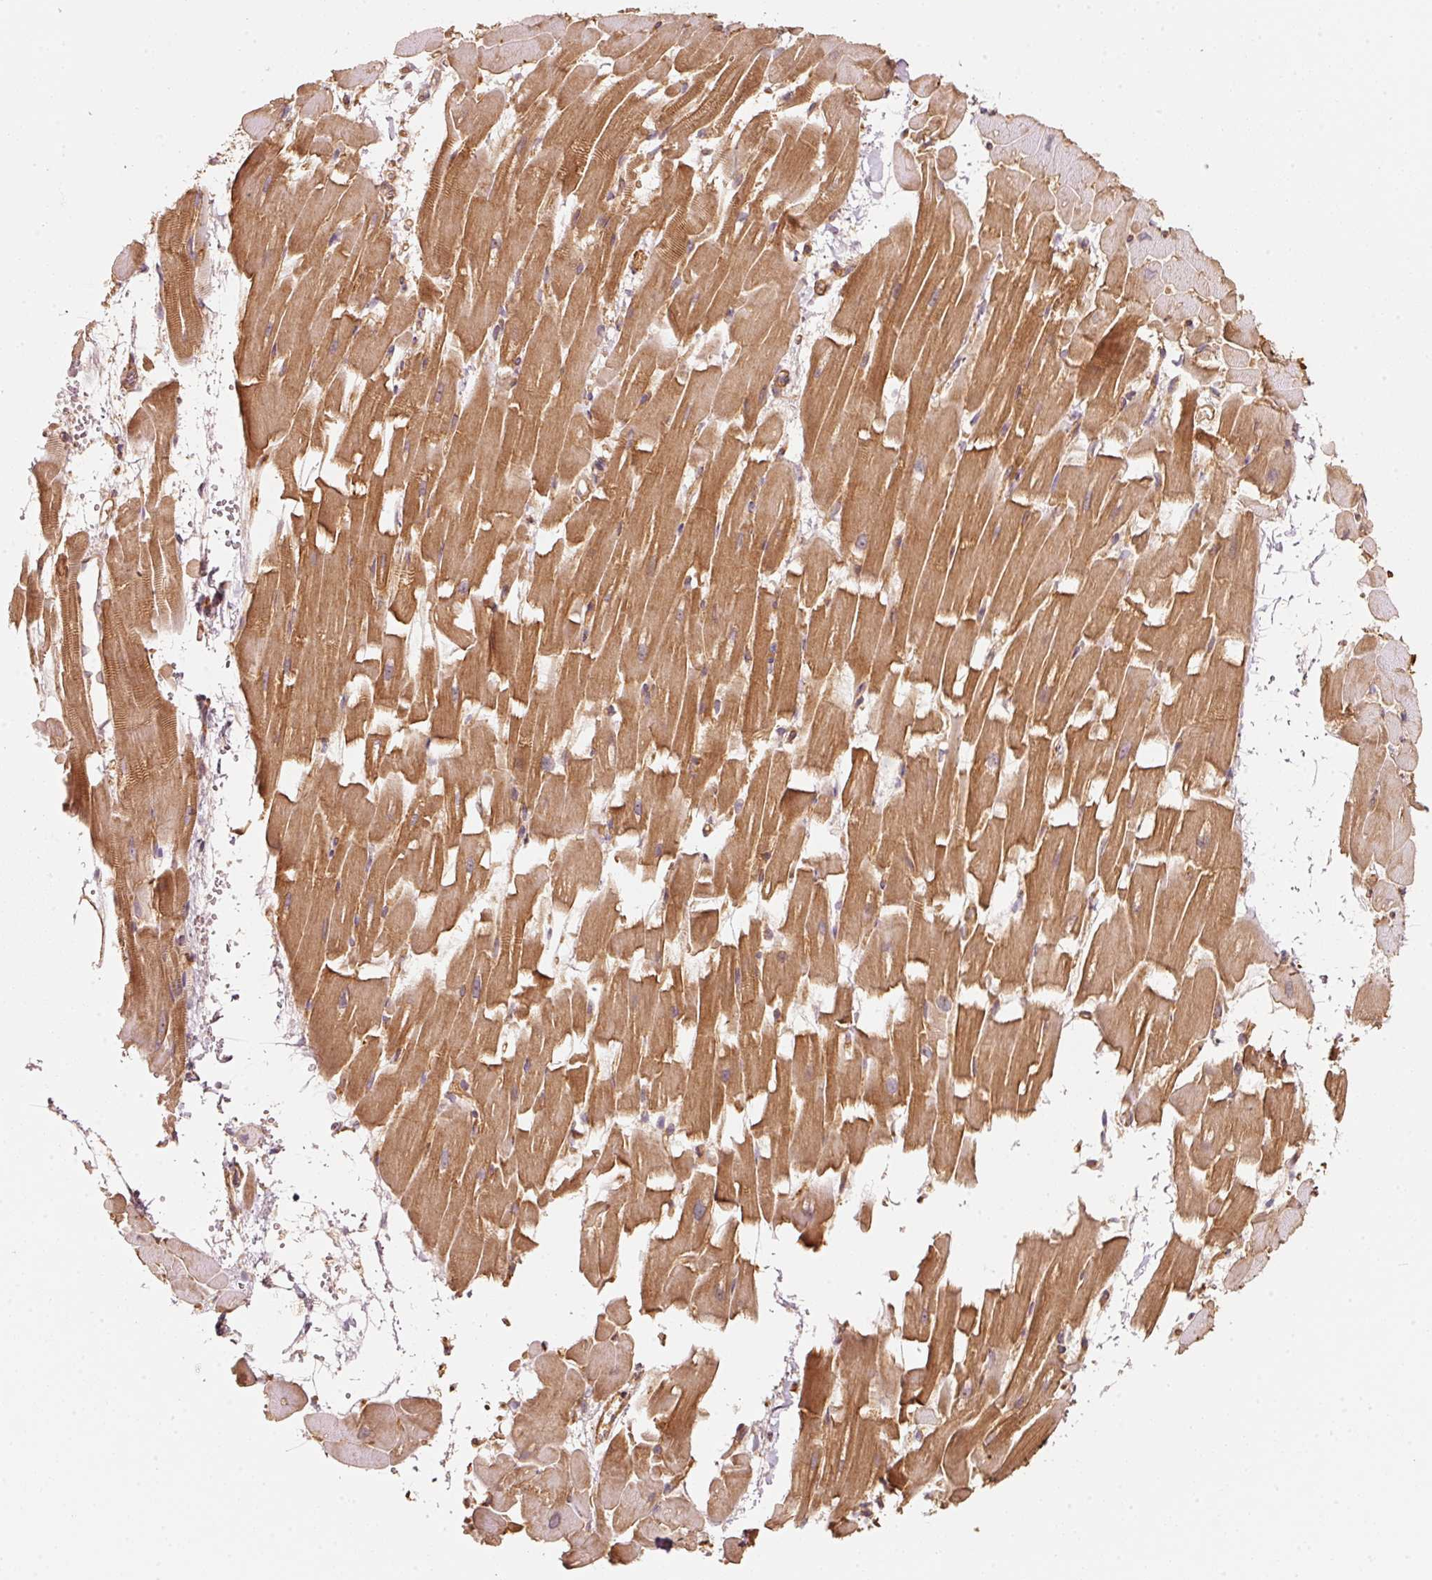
{"staining": {"intensity": "moderate", "quantity": ">75%", "location": "cytoplasmic/membranous"}, "tissue": "heart muscle", "cell_type": "Cardiomyocytes", "image_type": "normal", "snomed": [{"axis": "morphology", "description": "Normal tissue, NOS"}, {"axis": "topography", "description": "Heart"}], "caption": "Cardiomyocytes display medium levels of moderate cytoplasmic/membranous staining in approximately >75% of cells in unremarkable heart muscle. (DAB (3,3'-diaminobenzidine) IHC with brightfield microscopy, high magnification).", "gene": "CEP95", "patient": {"sex": "male", "age": 37}}